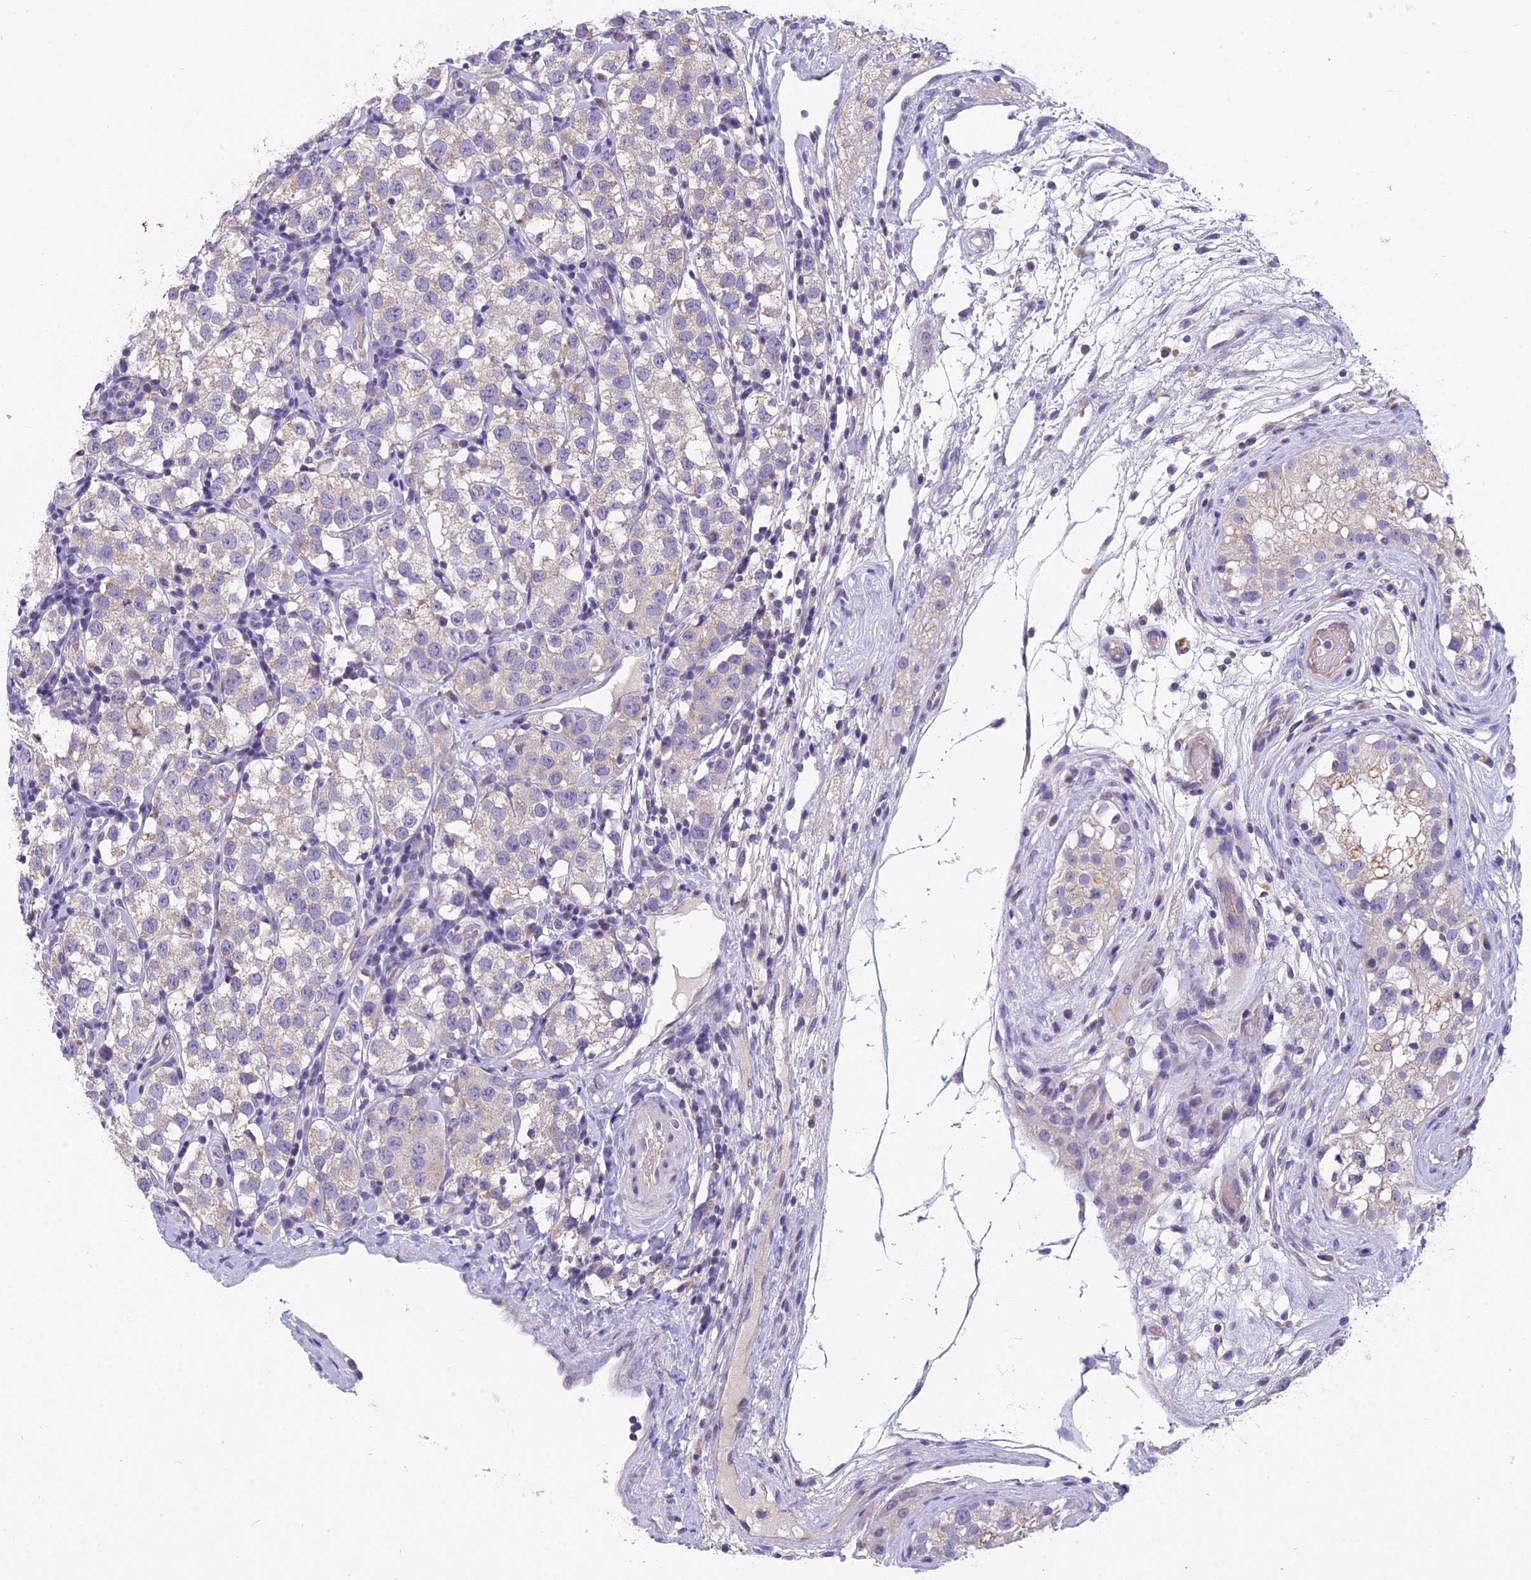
{"staining": {"intensity": "weak", "quantity": "25%-75%", "location": "cytoplasmic/membranous"}, "tissue": "testis cancer", "cell_type": "Tumor cells", "image_type": "cancer", "snomed": [{"axis": "morphology", "description": "Seminoma, NOS"}, {"axis": "topography", "description": "Testis"}], "caption": "The photomicrograph demonstrates staining of seminoma (testis), revealing weak cytoplasmic/membranous protein expression (brown color) within tumor cells.", "gene": "RBM41", "patient": {"sex": "male", "age": 34}}